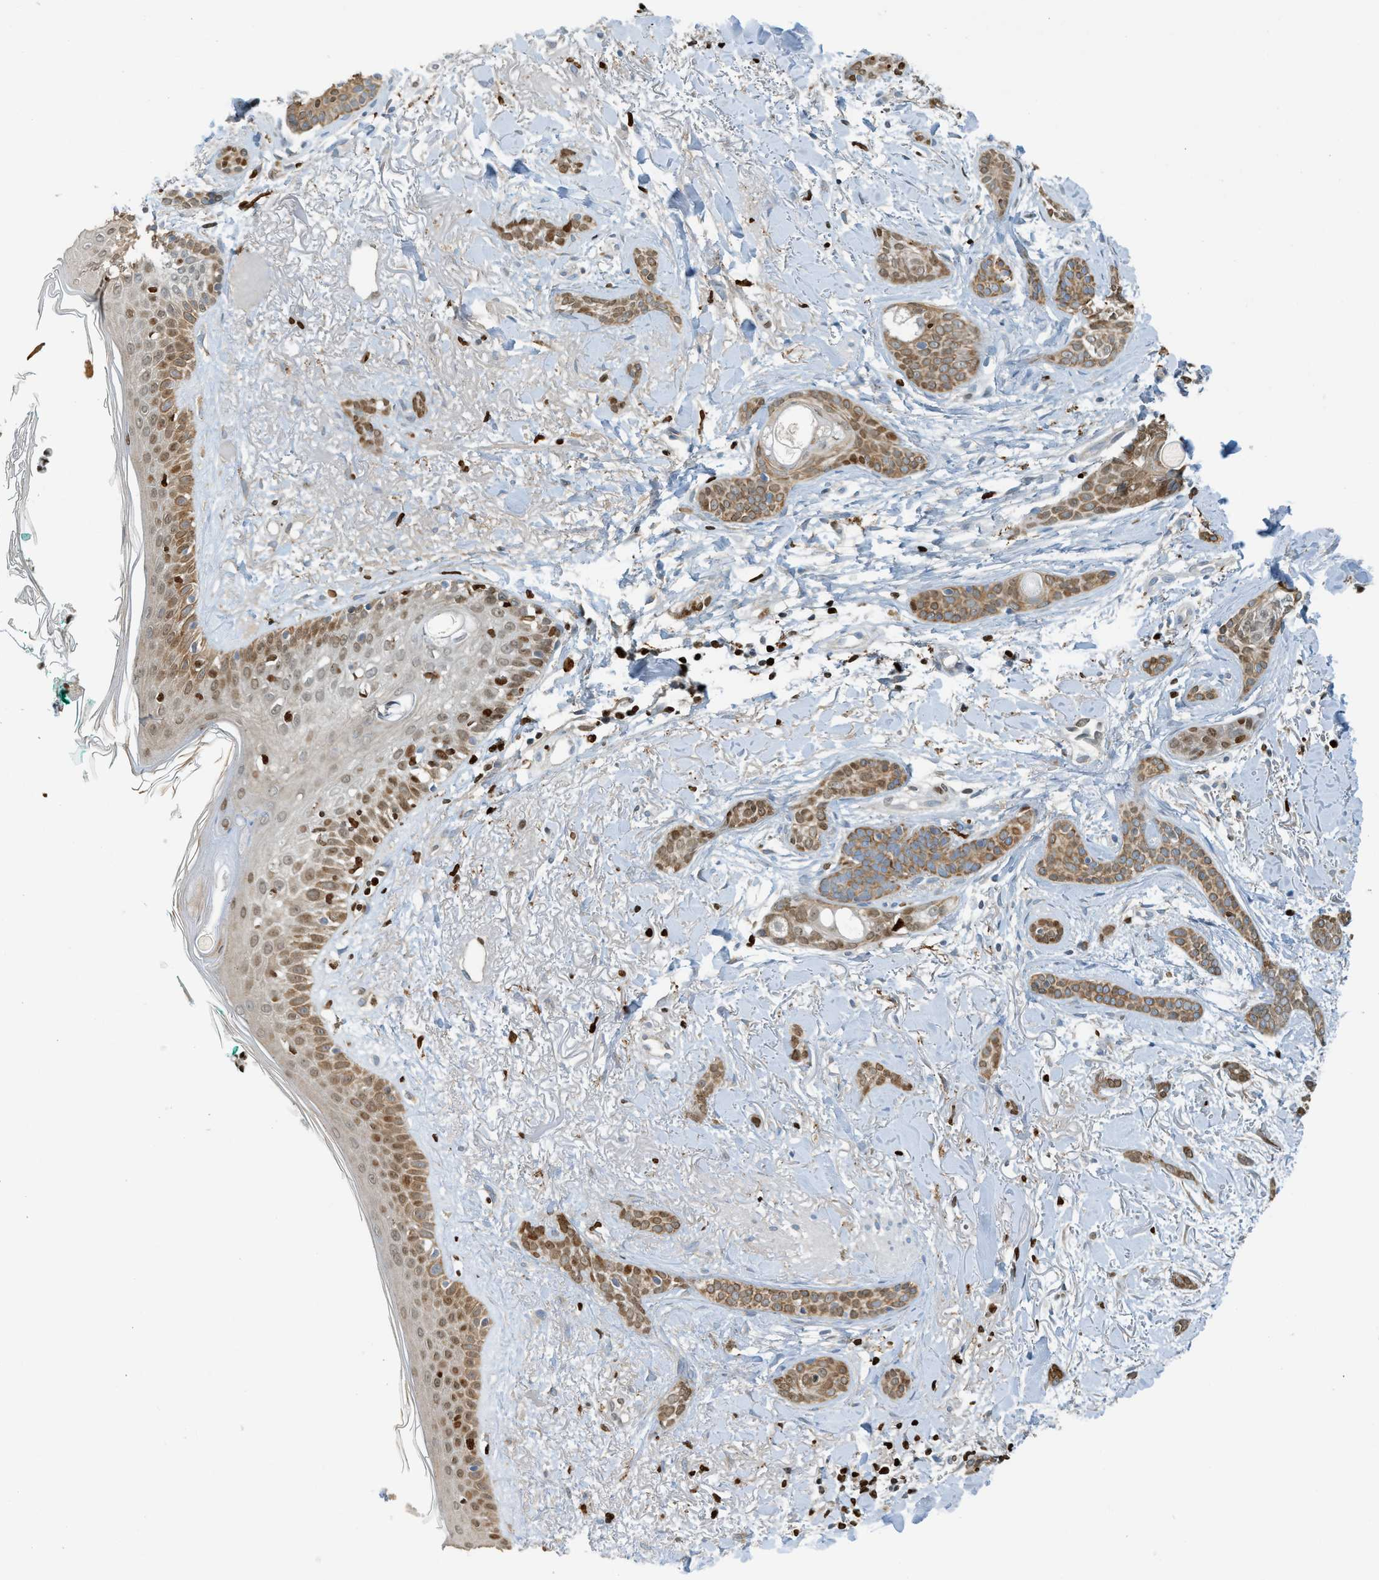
{"staining": {"intensity": "moderate", "quantity": "25%-75%", "location": "cytoplasmic/membranous,nuclear"}, "tissue": "skin cancer", "cell_type": "Tumor cells", "image_type": "cancer", "snomed": [{"axis": "morphology", "description": "Basal cell carcinoma"}, {"axis": "morphology", "description": "Adnexal tumor, benign"}, {"axis": "topography", "description": "Skin"}], "caption": "IHC (DAB) staining of skin cancer (basal cell carcinoma) exhibits moderate cytoplasmic/membranous and nuclear protein staining in approximately 25%-75% of tumor cells. The protein is stained brown, and the nuclei are stained in blue (DAB IHC with brightfield microscopy, high magnification).", "gene": "SH3D19", "patient": {"sex": "female", "age": 42}}